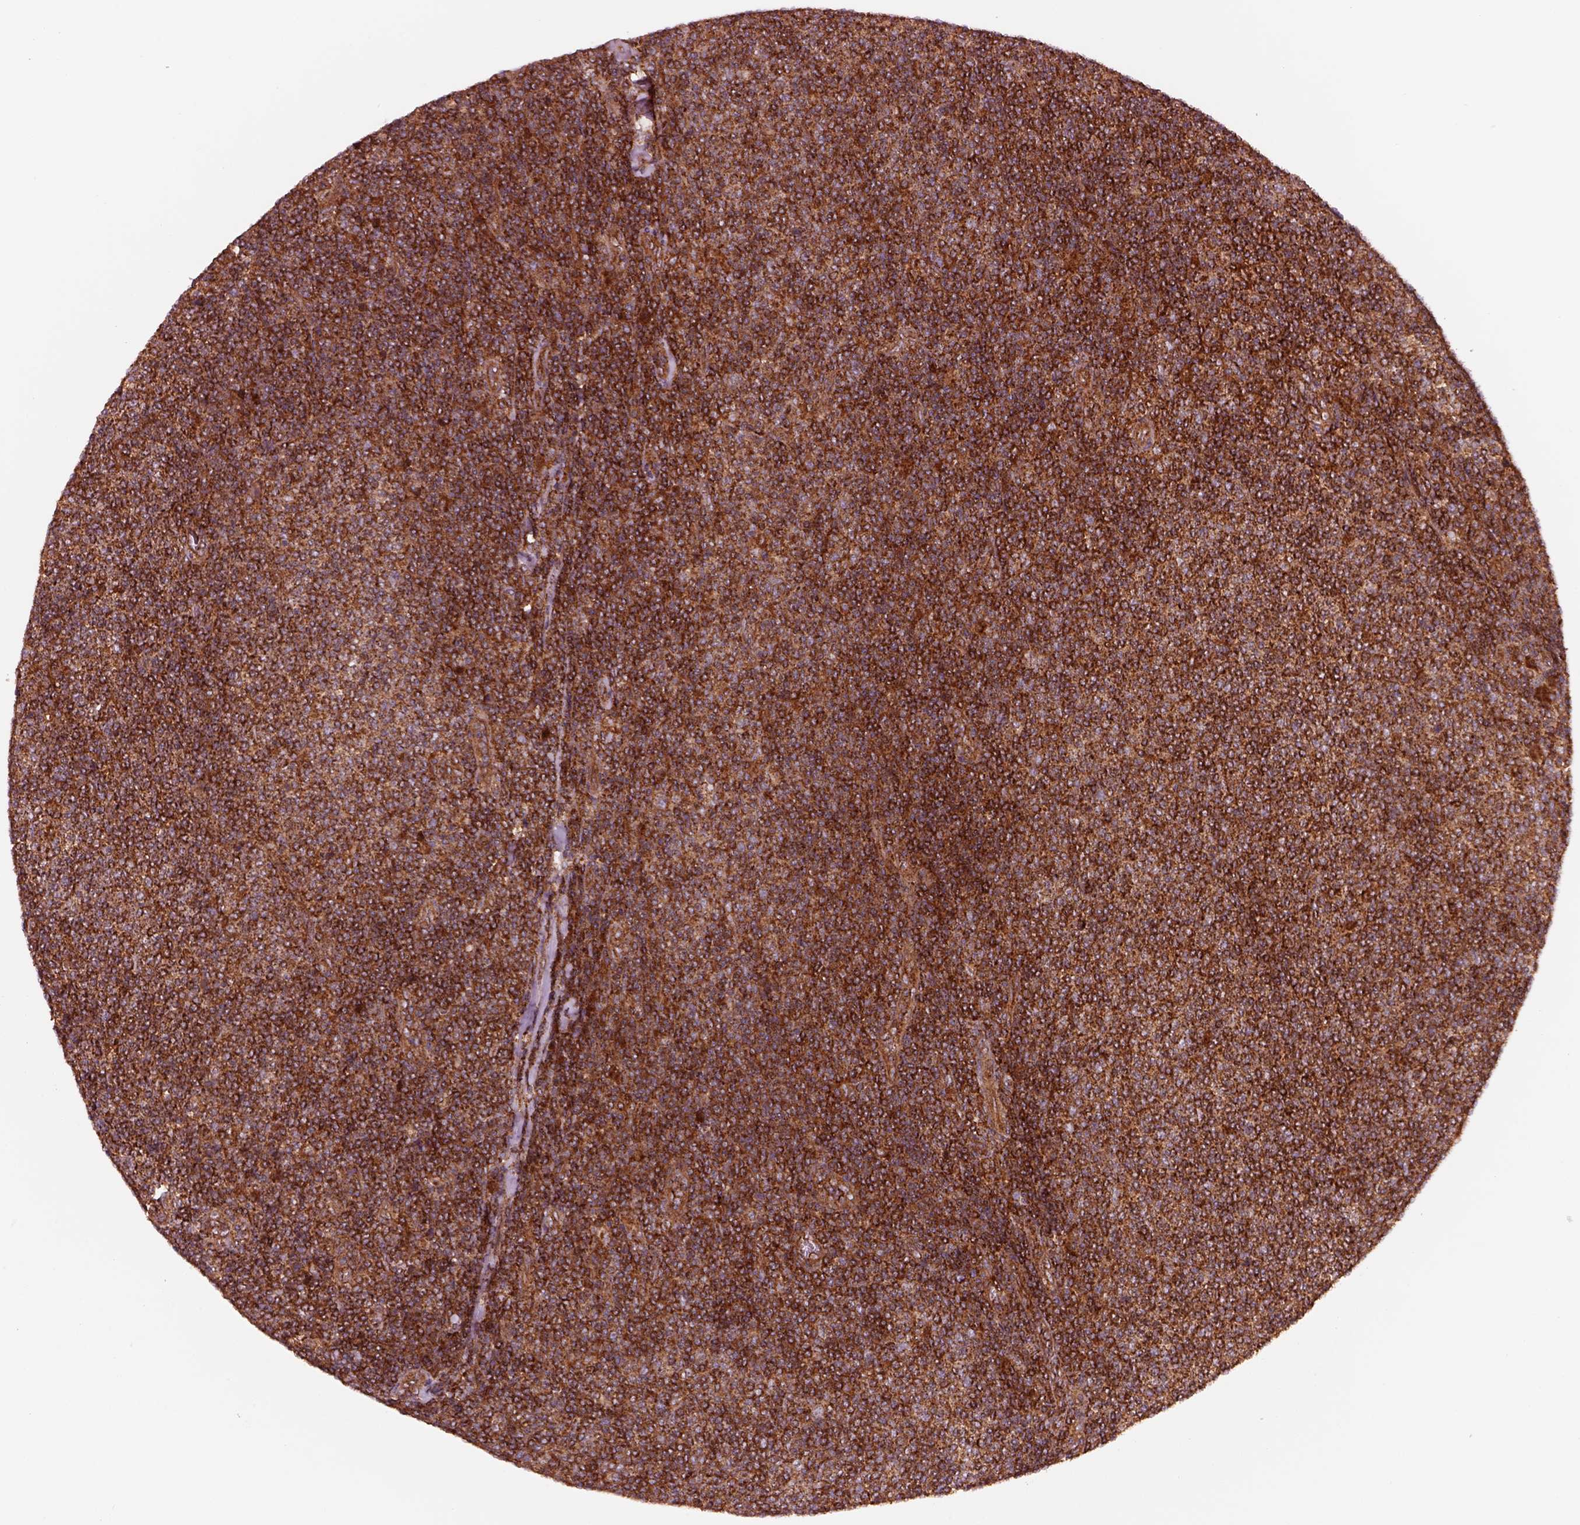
{"staining": {"intensity": "strong", "quantity": ">75%", "location": "cytoplasmic/membranous"}, "tissue": "lymphoma", "cell_type": "Tumor cells", "image_type": "cancer", "snomed": [{"axis": "morphology", "description": "Malignant lymphoma, non-Hodgkin's type, Low grade"}, {"axis": "topography", "description": "Lymph node"}], "caption": "An image of low-grade malignant lymphoma, non-Hodgkin's type stained for a protein displays strong cytoplasmic/membranous brown staining in tumor cells. (DAB = brown stain, brightfield microscopy at high magnification).", "gene": "WASHC2A", "patient": {"sex": "male", "age": 52}}